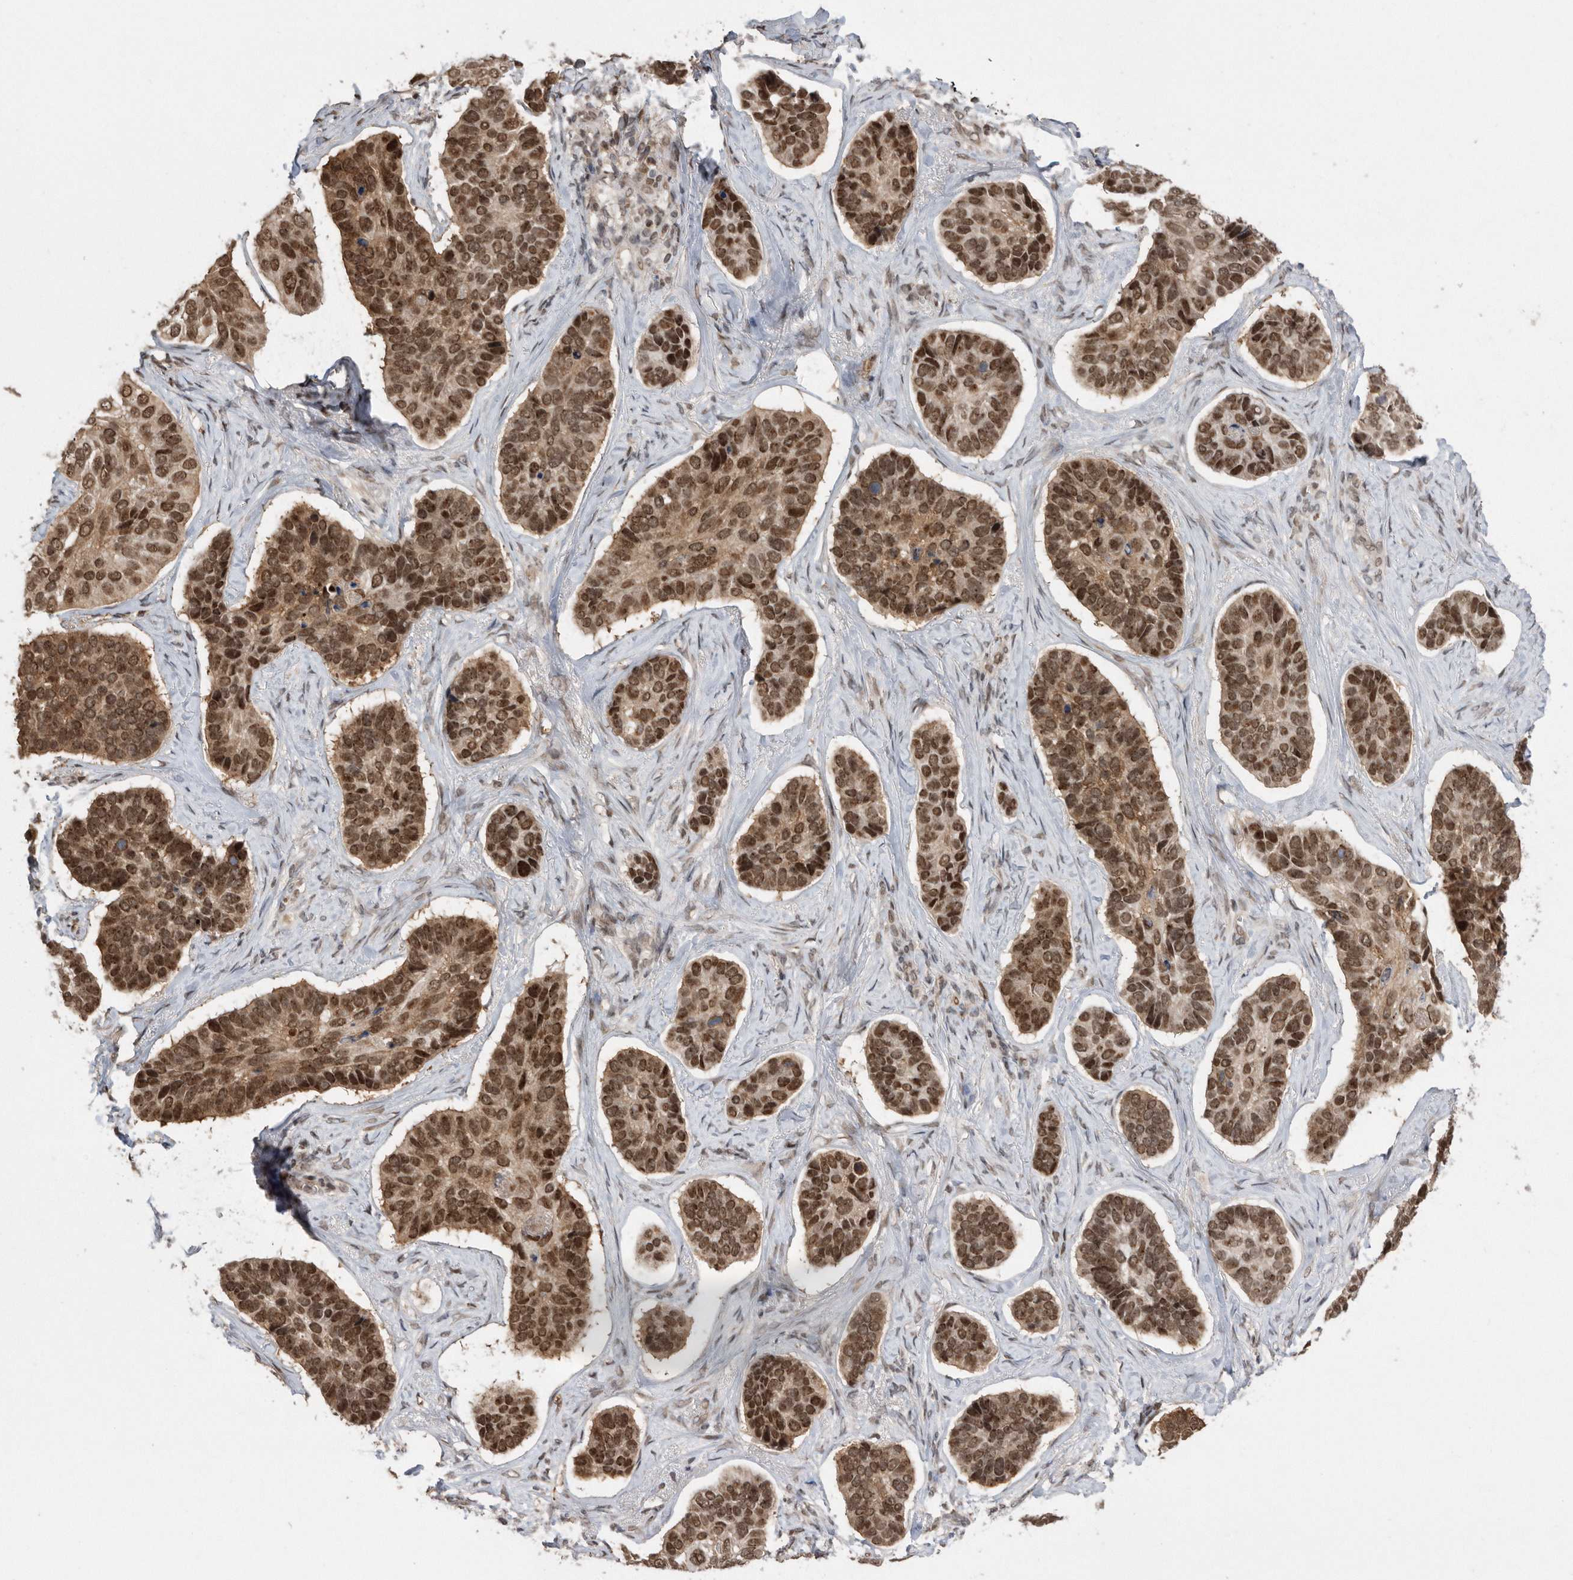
{"staining": {"intensity": "strong", "quantity": ">75%", "location": "cytoplasmic/membranous,nuclear"}, "tissue": "skin cancer", "cell_type": "Tumor cells", "image_type": "cancer", "snomed": [{"axis": "morphology", "description": "Basal cell carcinoma"}, {"axis": "topography", "description": "Skin"}], "caption": "Immunohistochemistry (DAB) staining of skin cancer (basal cell carcinoma) exhibits strong cytoplasmic/membranous and nuclear protein expression in approximately >75% of tumor cells.", "gene": "TDRD3", "patient": {"sex": "male", "age": 62}}